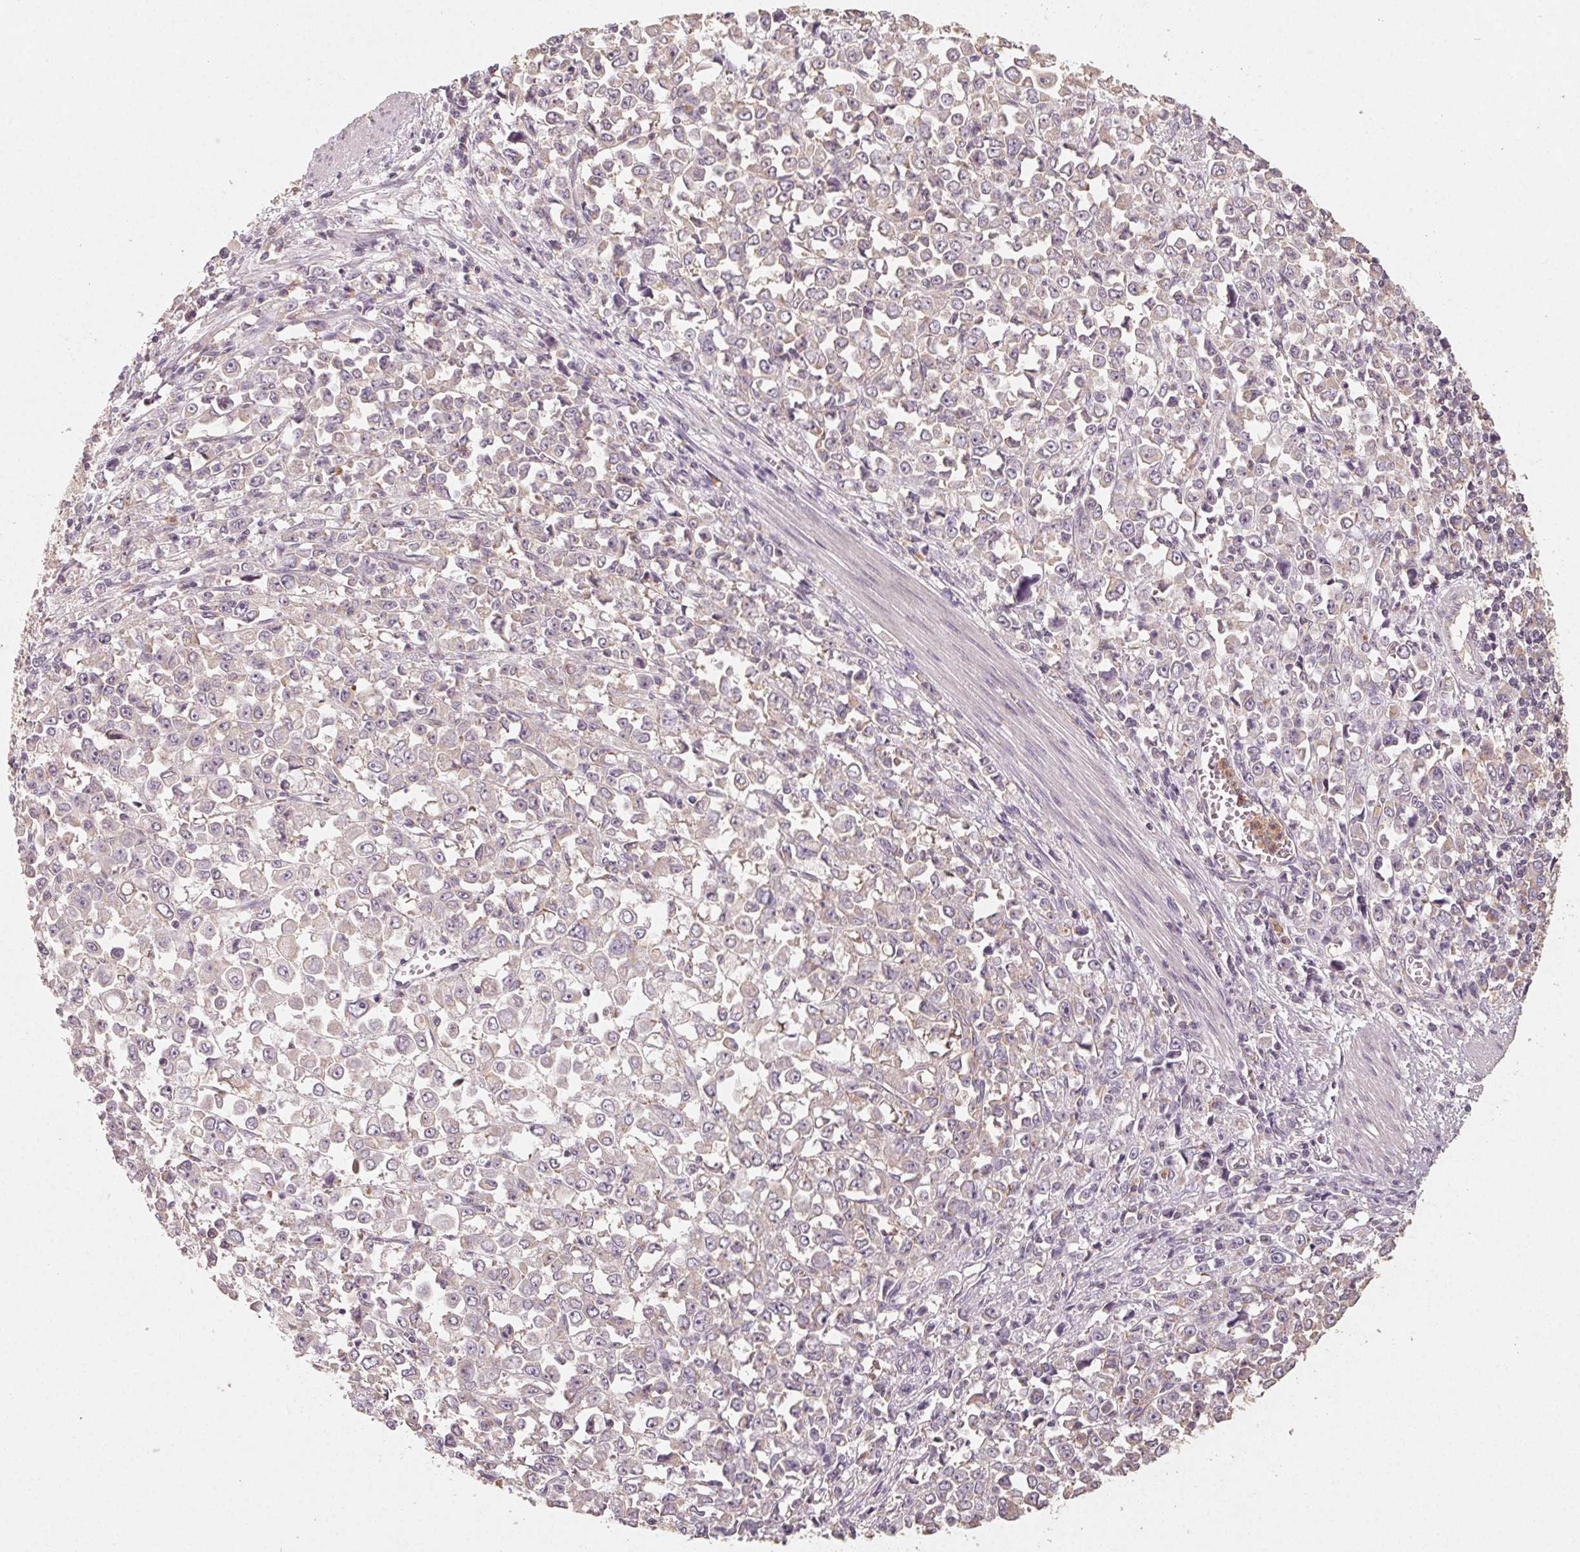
{"staining": {"intensity": "negative", "quantity": "none", "location": "none"}, "tissue": "stomach cancer", "cell_type": "Tumor cells", "image_type": "cancer", "snomed": [{"axis": "morphology", "description": "Adenocarcinoma, NOS"}, {"axis": "topography", "description": "Stomach, upper"}], "caption": "Micrograph shows no protein positivity in tumor cells of stomach adenocarcinoma tissue. The staining is performed using DAB (3,3'-diaminobenzidine) brown chromogen with nuclei counter-stained in using hematoxylin.", "gene": "AP1S1", "patient": {"sex": "male", "age": 70}}